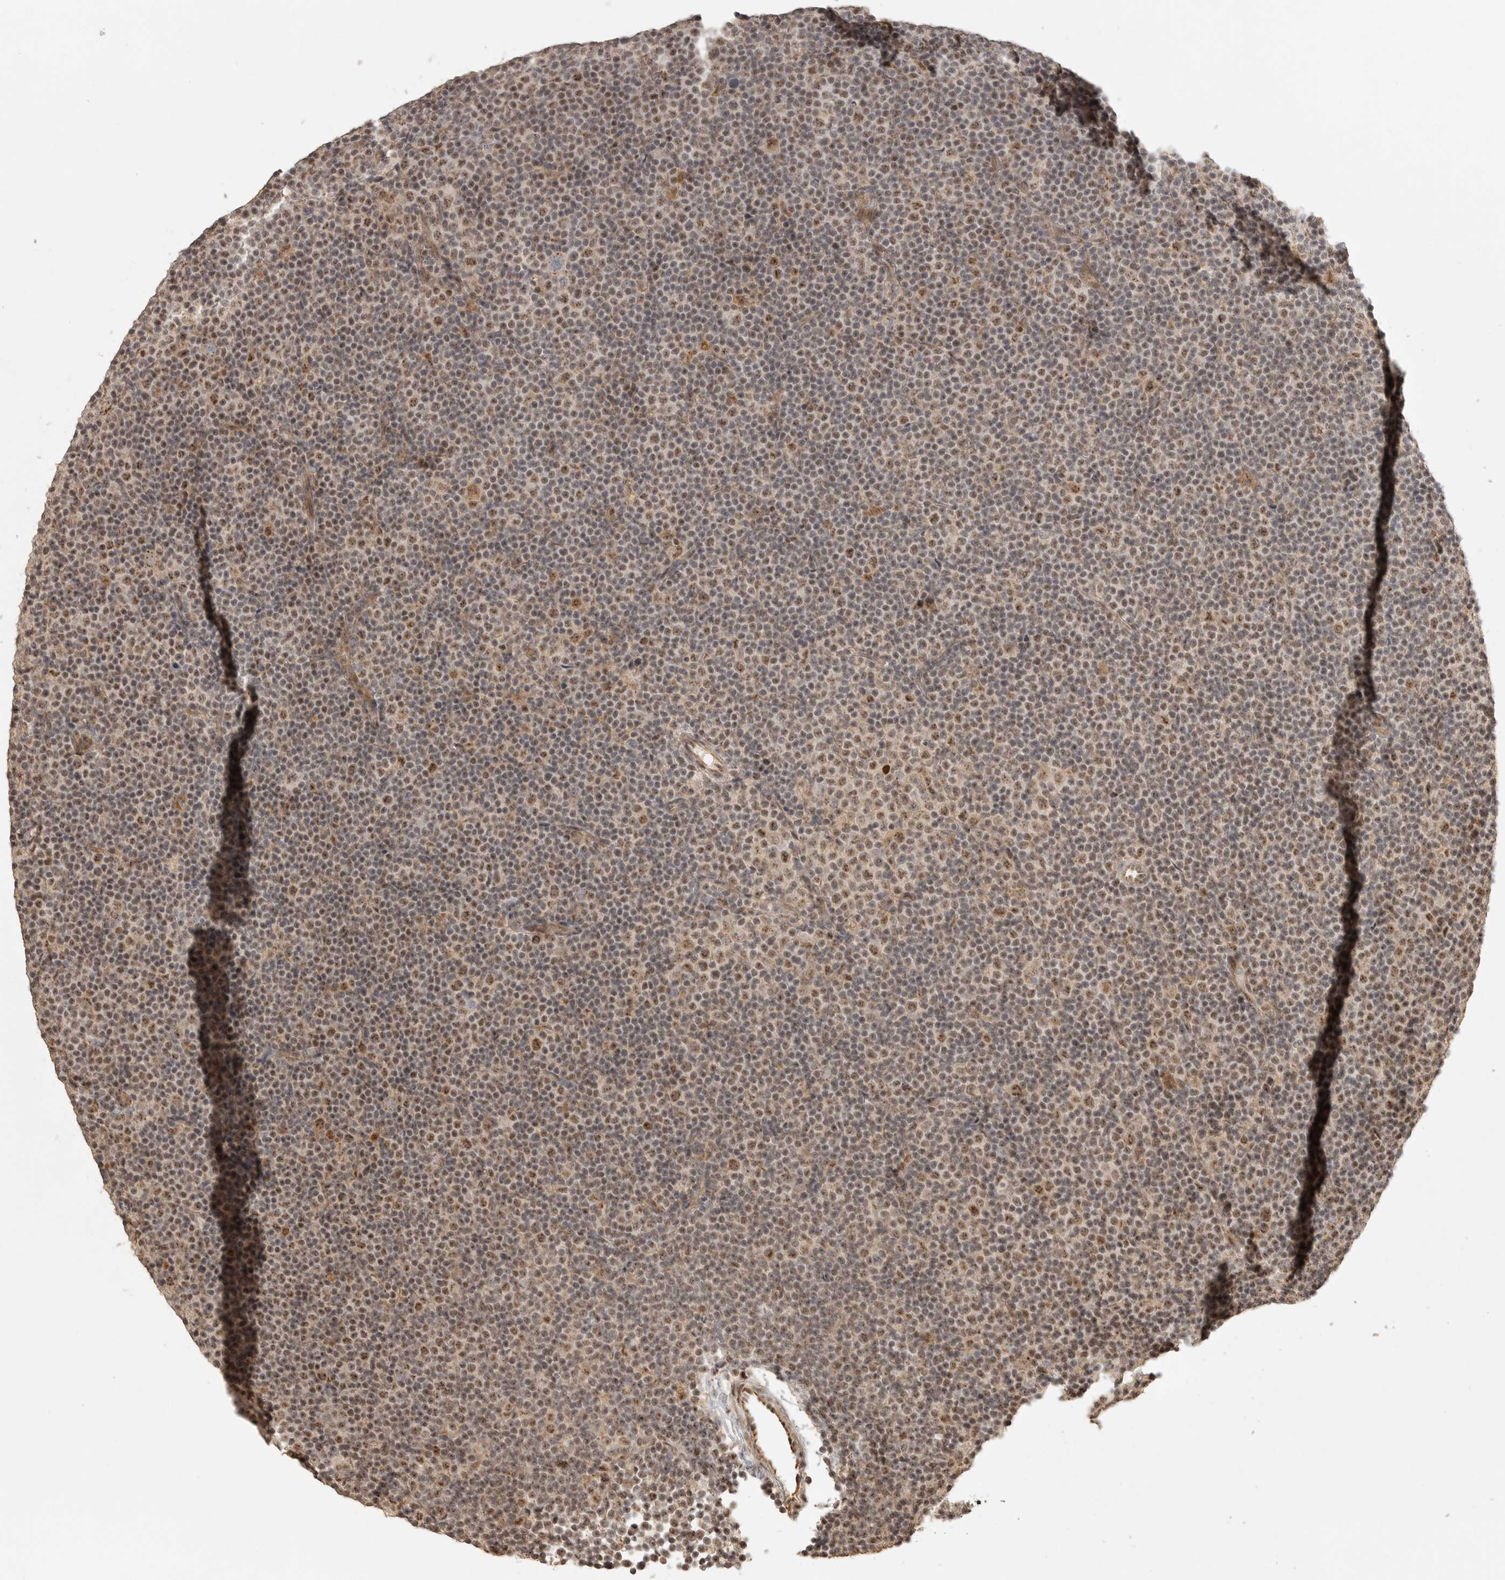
{"staining": {"intensity": "moderate", "quantity": "25%-75%", "location": "nuclear"}, "tissue": "lymphoma", "cell_type": "Tumor cells", "image_type": "cancer", "snomed": [{"axis": "morphology", "description": "Malignant lymphoma, non-Hodgkin's type, Low grade"}, {"axis": "topography", "description": "Lymph node"}], "caption": "This histopathology image displays immunohistochemistry staining of malignant lymphoma, non-Hodgkin's type (low-grade), with medium moderate nuclear positivity in approximately 25%-75% of tumor cells.", "gene": "POMP", "patient": {"sex": "female", "age": 67}}